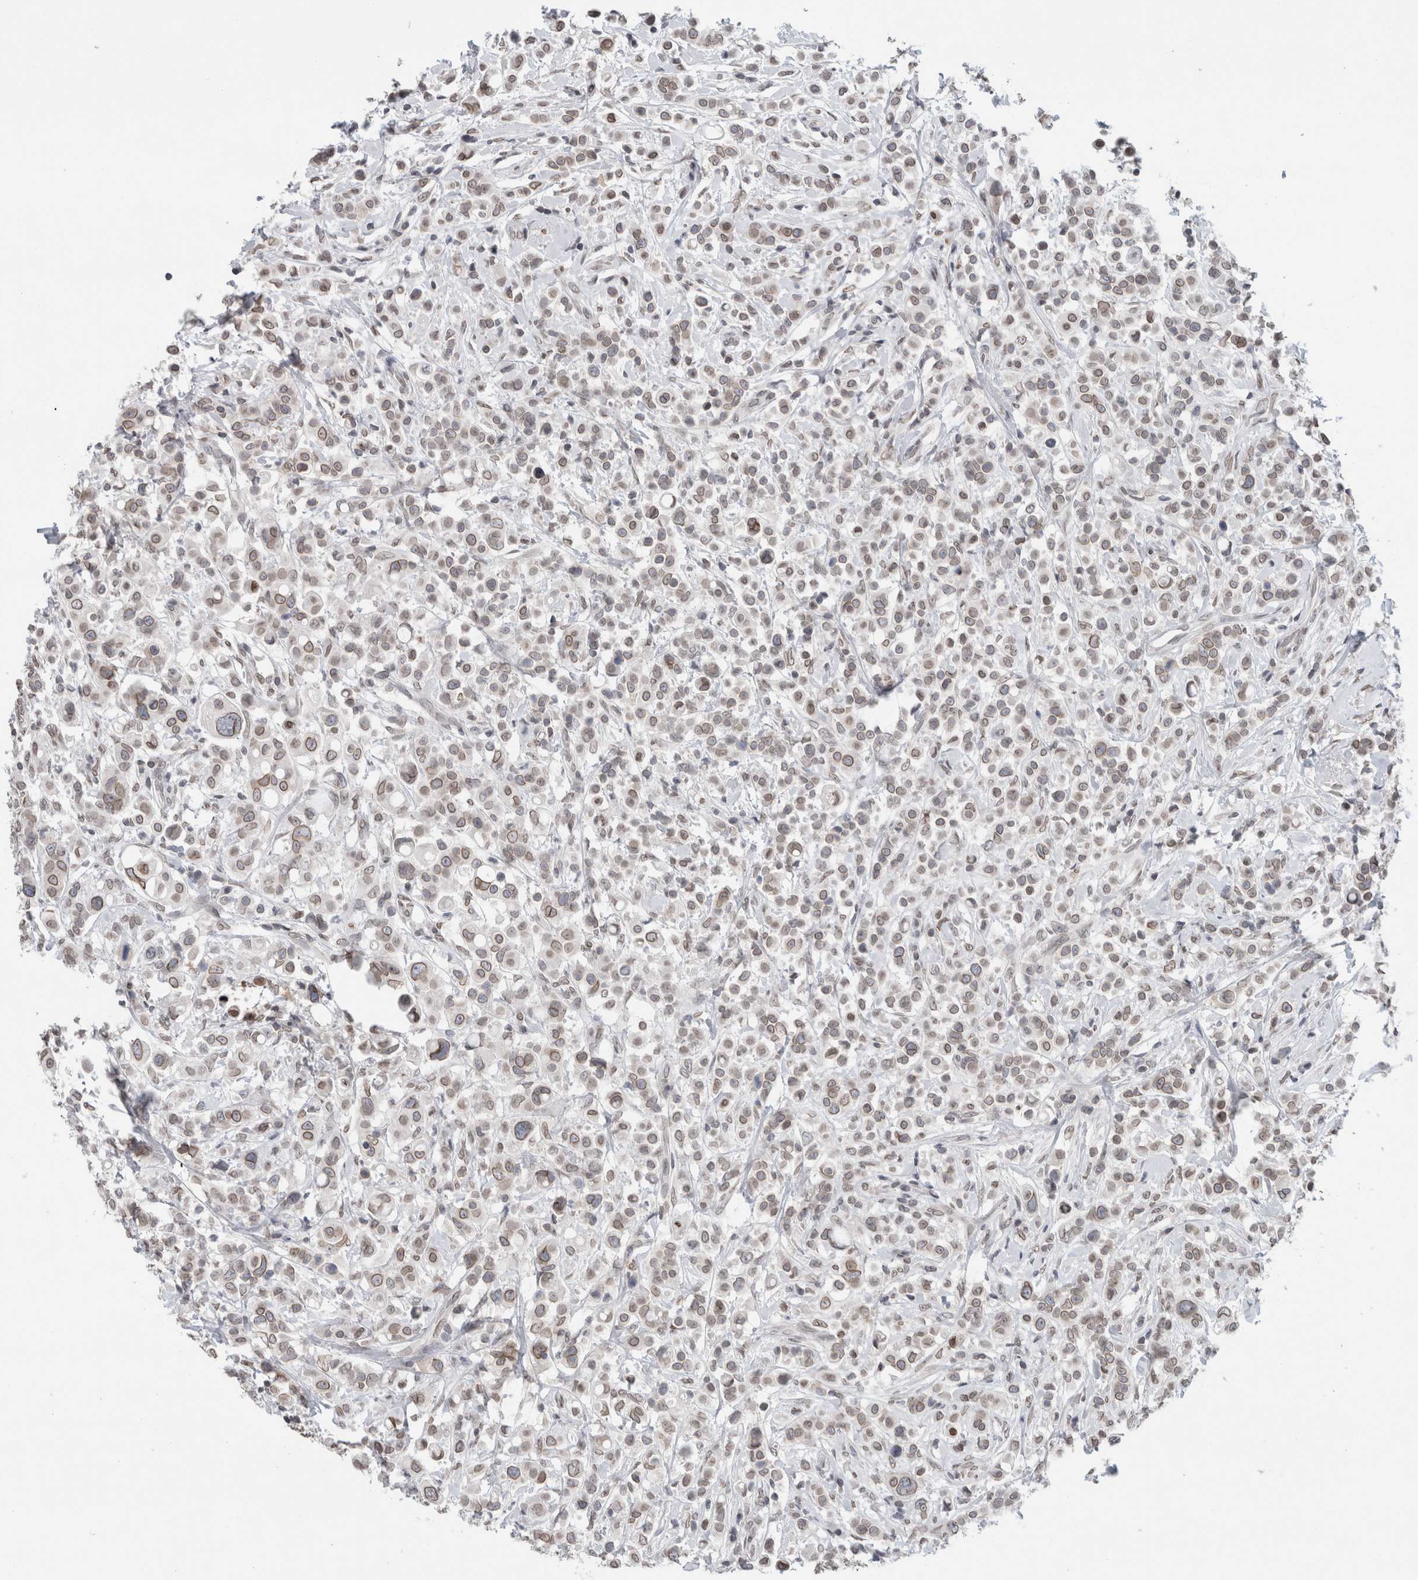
{"staining": {"intensity": "weak", "quantity": ">75%", "location": "cytoplasmic/membranous,nuclear"}, "tissue": "breast cancer", "cell_type": "Tumor cells", "image_type": "cancer", "snomed": [{"axis": "morphology", "description": "Duct carcinoma"}, {"axis": "topography", "description": "Breast"}], "caption": "Breast cancer stained with a protein marker exhibits weak staining in tumor cells.", "gene": "ZNF770", "patient": {"sex": "female", "age": 27}}